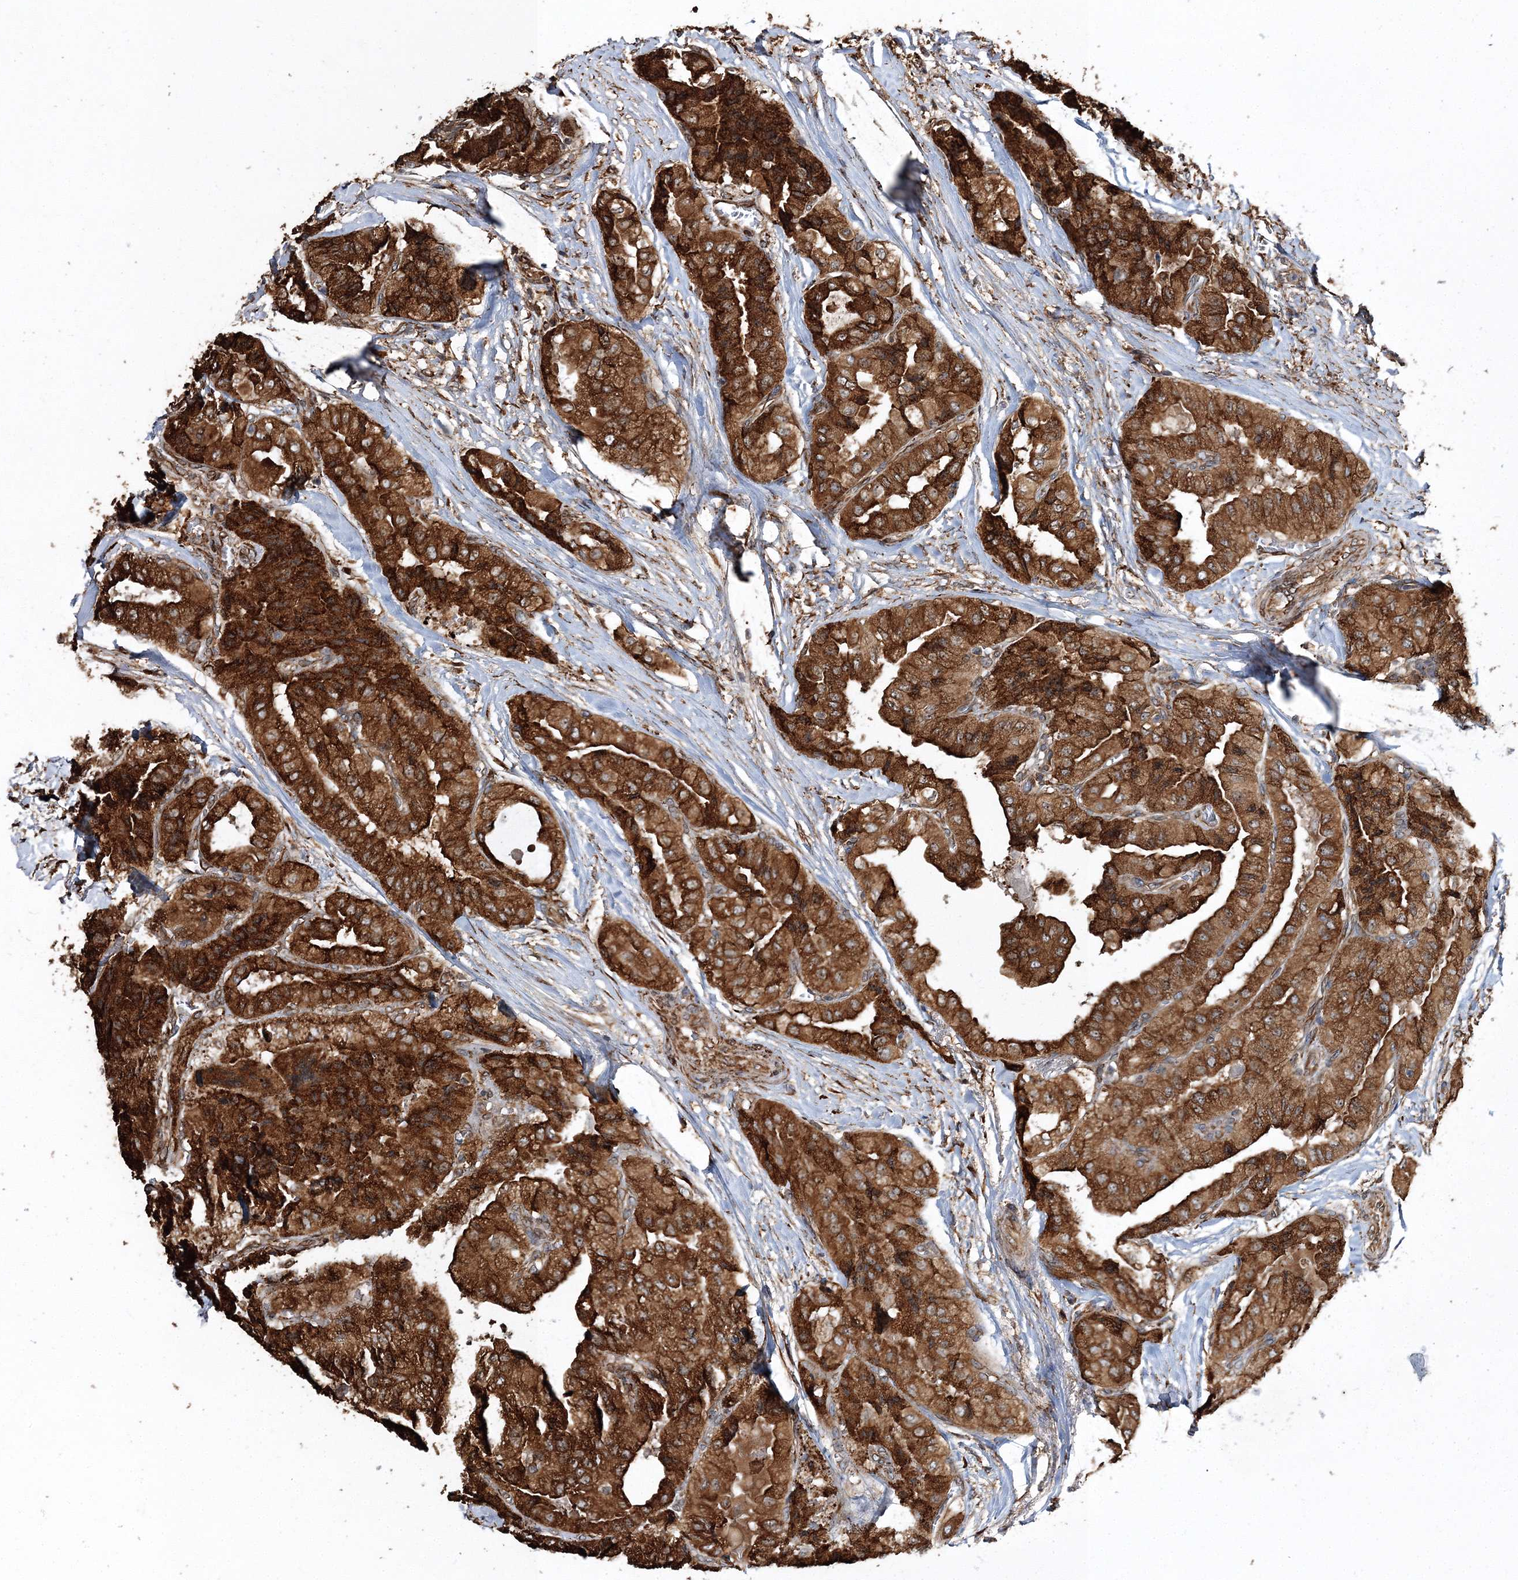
{"staining": {"intensity": "strong", "quantity": ">75%", "location": "cytoplasmic/membranous"}, "tissue": "thyroid cancer", "cell_type": "Tumor cells", "image_type": "cancer", "snomed": [{"axis": "morphology", "description": "Papillary adenocarcinoma, NOS"}, {"axis": "topography", "description": "Thyroid gland"}], "caption": "Strong cytoplasmic/membranous protein staining is present in about >75% of tumor cells in thyroid papillary adenocarcinoma. (Stains: DAB in brown, nuclei in blue, Microscopy: brightfield microscopy at high magnification).", "gene": "SCRN3", "patient": {"sex": "female", "age": 59}}